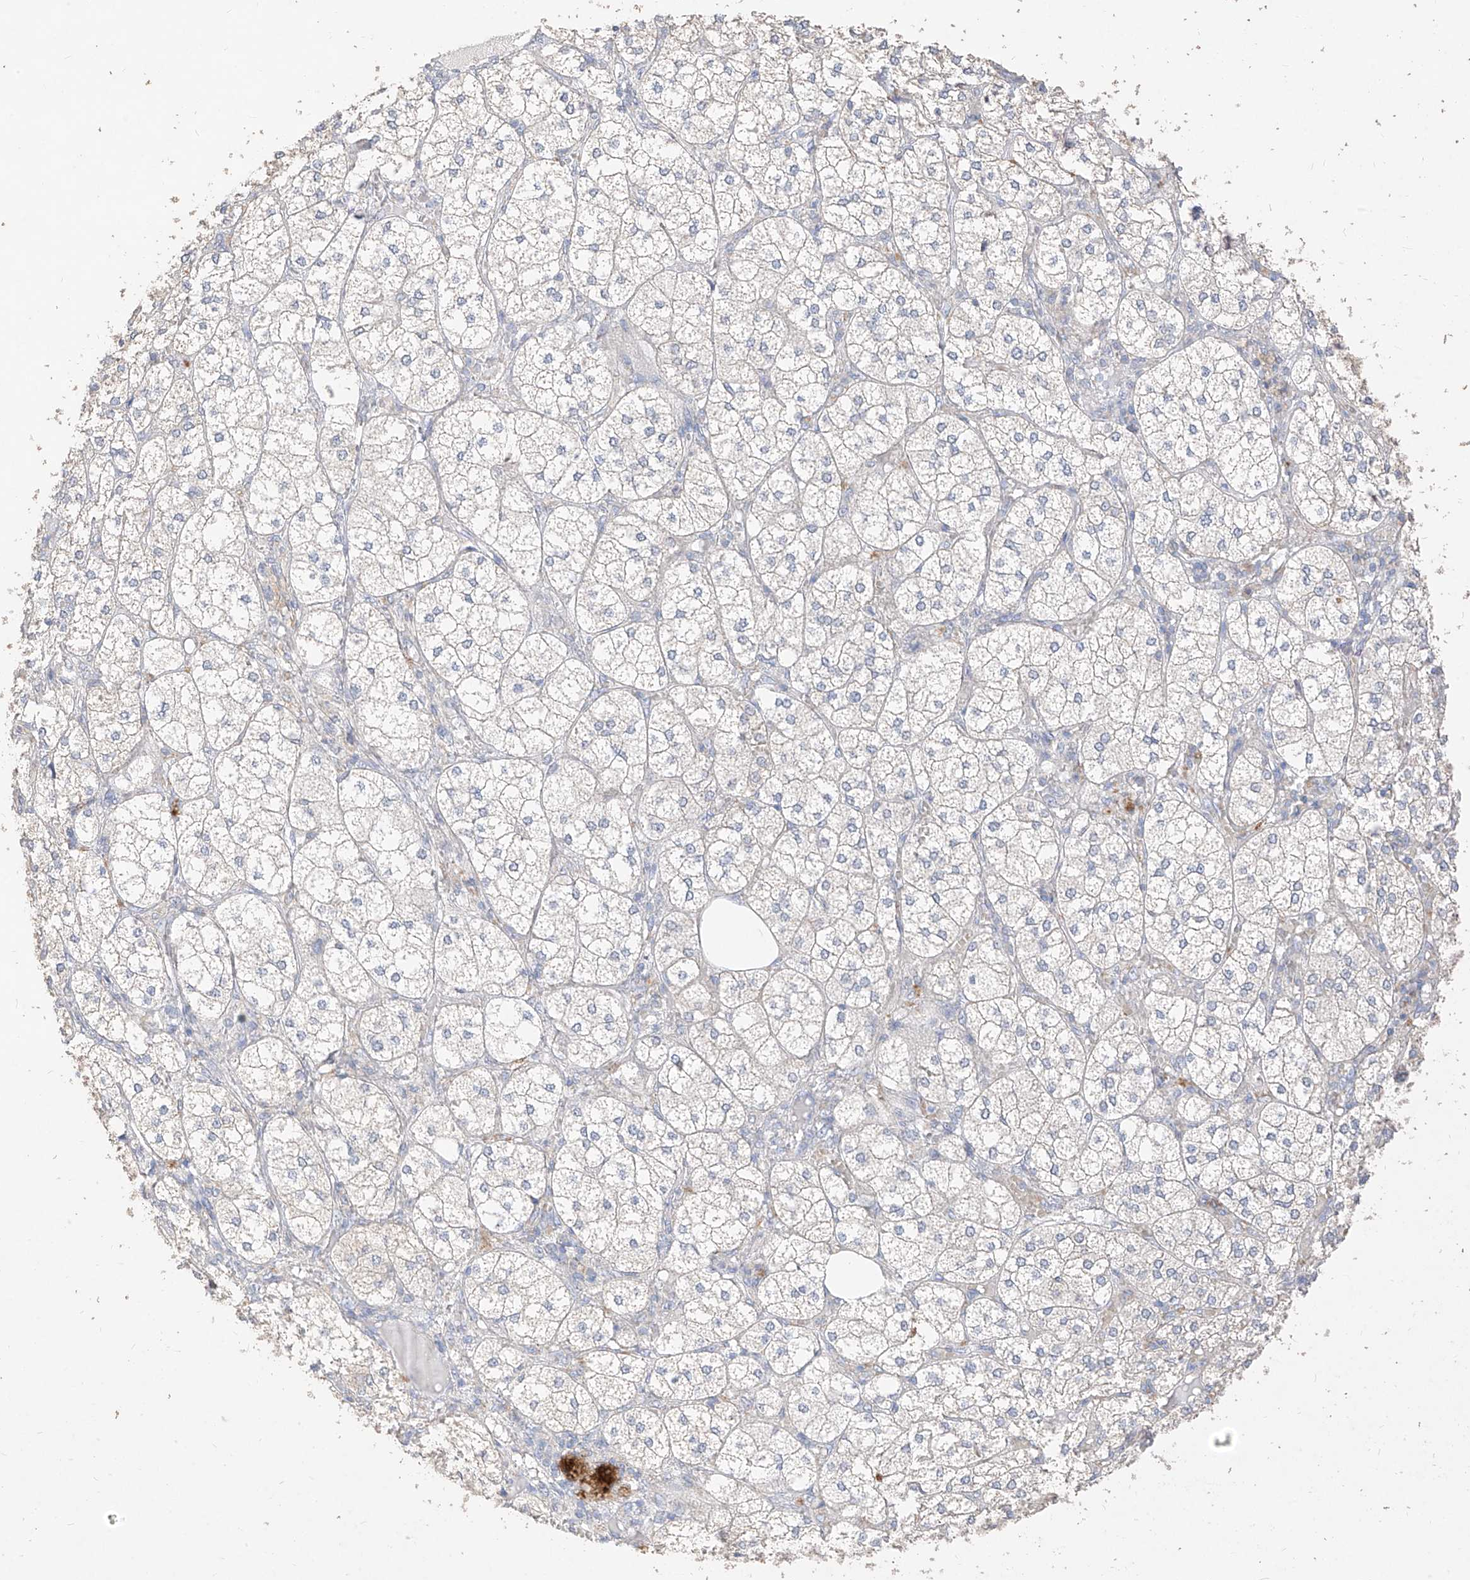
{"staining": {"intensity": "moderate", "quantity": "25%-75%", "location": "cytoplasmic/membranous"}, "tissue": "adrenal gland", "cell_type": "Glandular cells", "image_type": "normal", "snomed": [{"axis": "morphology", "description": "Normal tissue, NOS"}, {"axis": "topography", "description": "Adrenal gland"}], "caption": "Glandular cells exhibit moderate cytoplasmic/membranous positivity in about 25%-75% of cells in unremarkable adrenal gland.", "gene": "ZZEF1", "patient": {"sex": "female", "age": 61}}